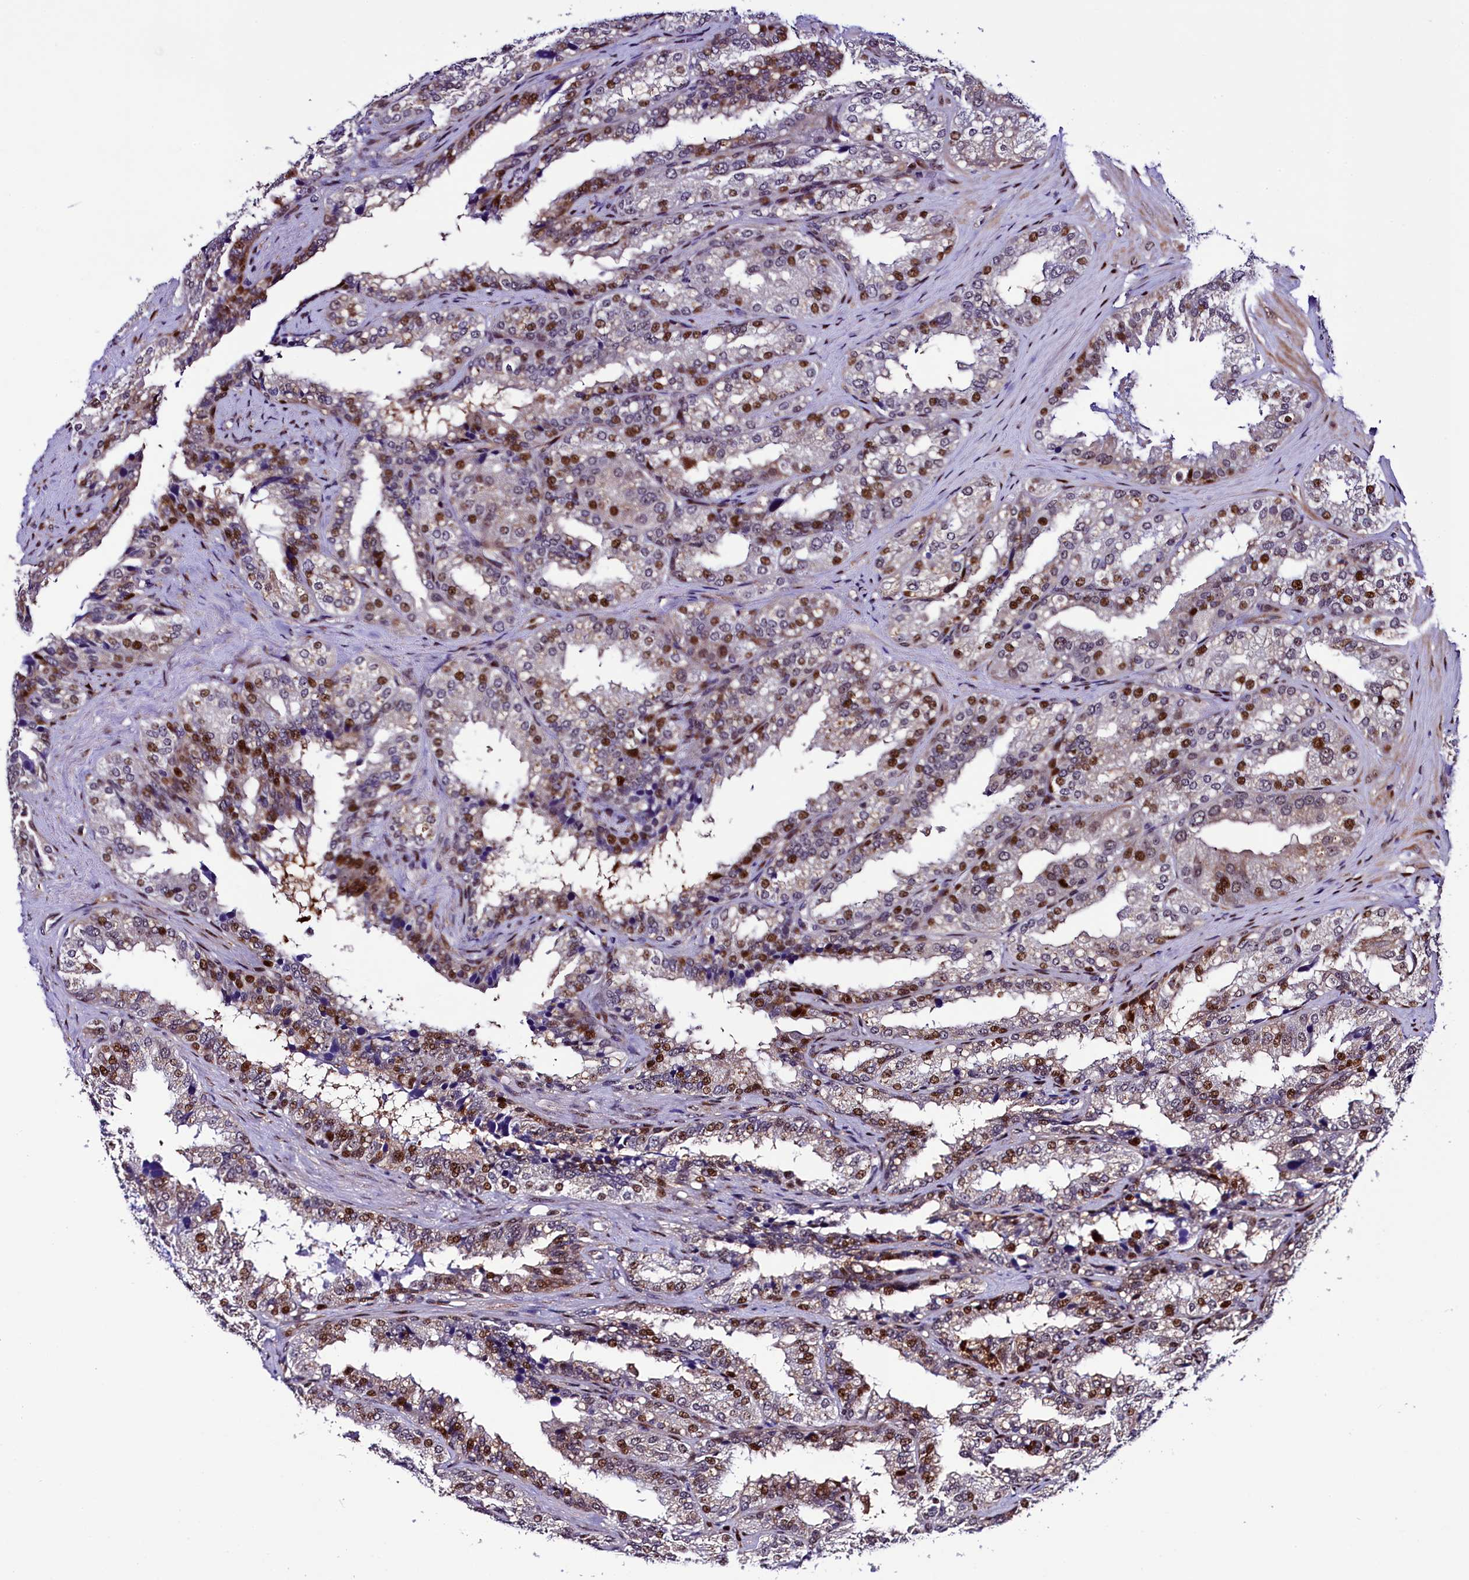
{"staining": {"intensity": "strong", "quantity": "<25%", "location": "nuclear"}, "tissue": "seminal vesicle", "cell_type": "Glandular cells", "image_type": "normal", "snomed": [{"axis": "morphology", "description": "Normal tissue, NOS"}, {"axis": "topography", "description": "Prostate"}, {"axis": "topography", "description": "Seminal veicle"}], "caption": "Unremarkable seminal vesicle was stained to show a protein in brown. There is medium levels of strong nuclear positivity in approximately <25% of glandular cells. Nuclei are stained in blue.", "gene": "TRMT112", "patient": {"sex": "male", "age": 51}}